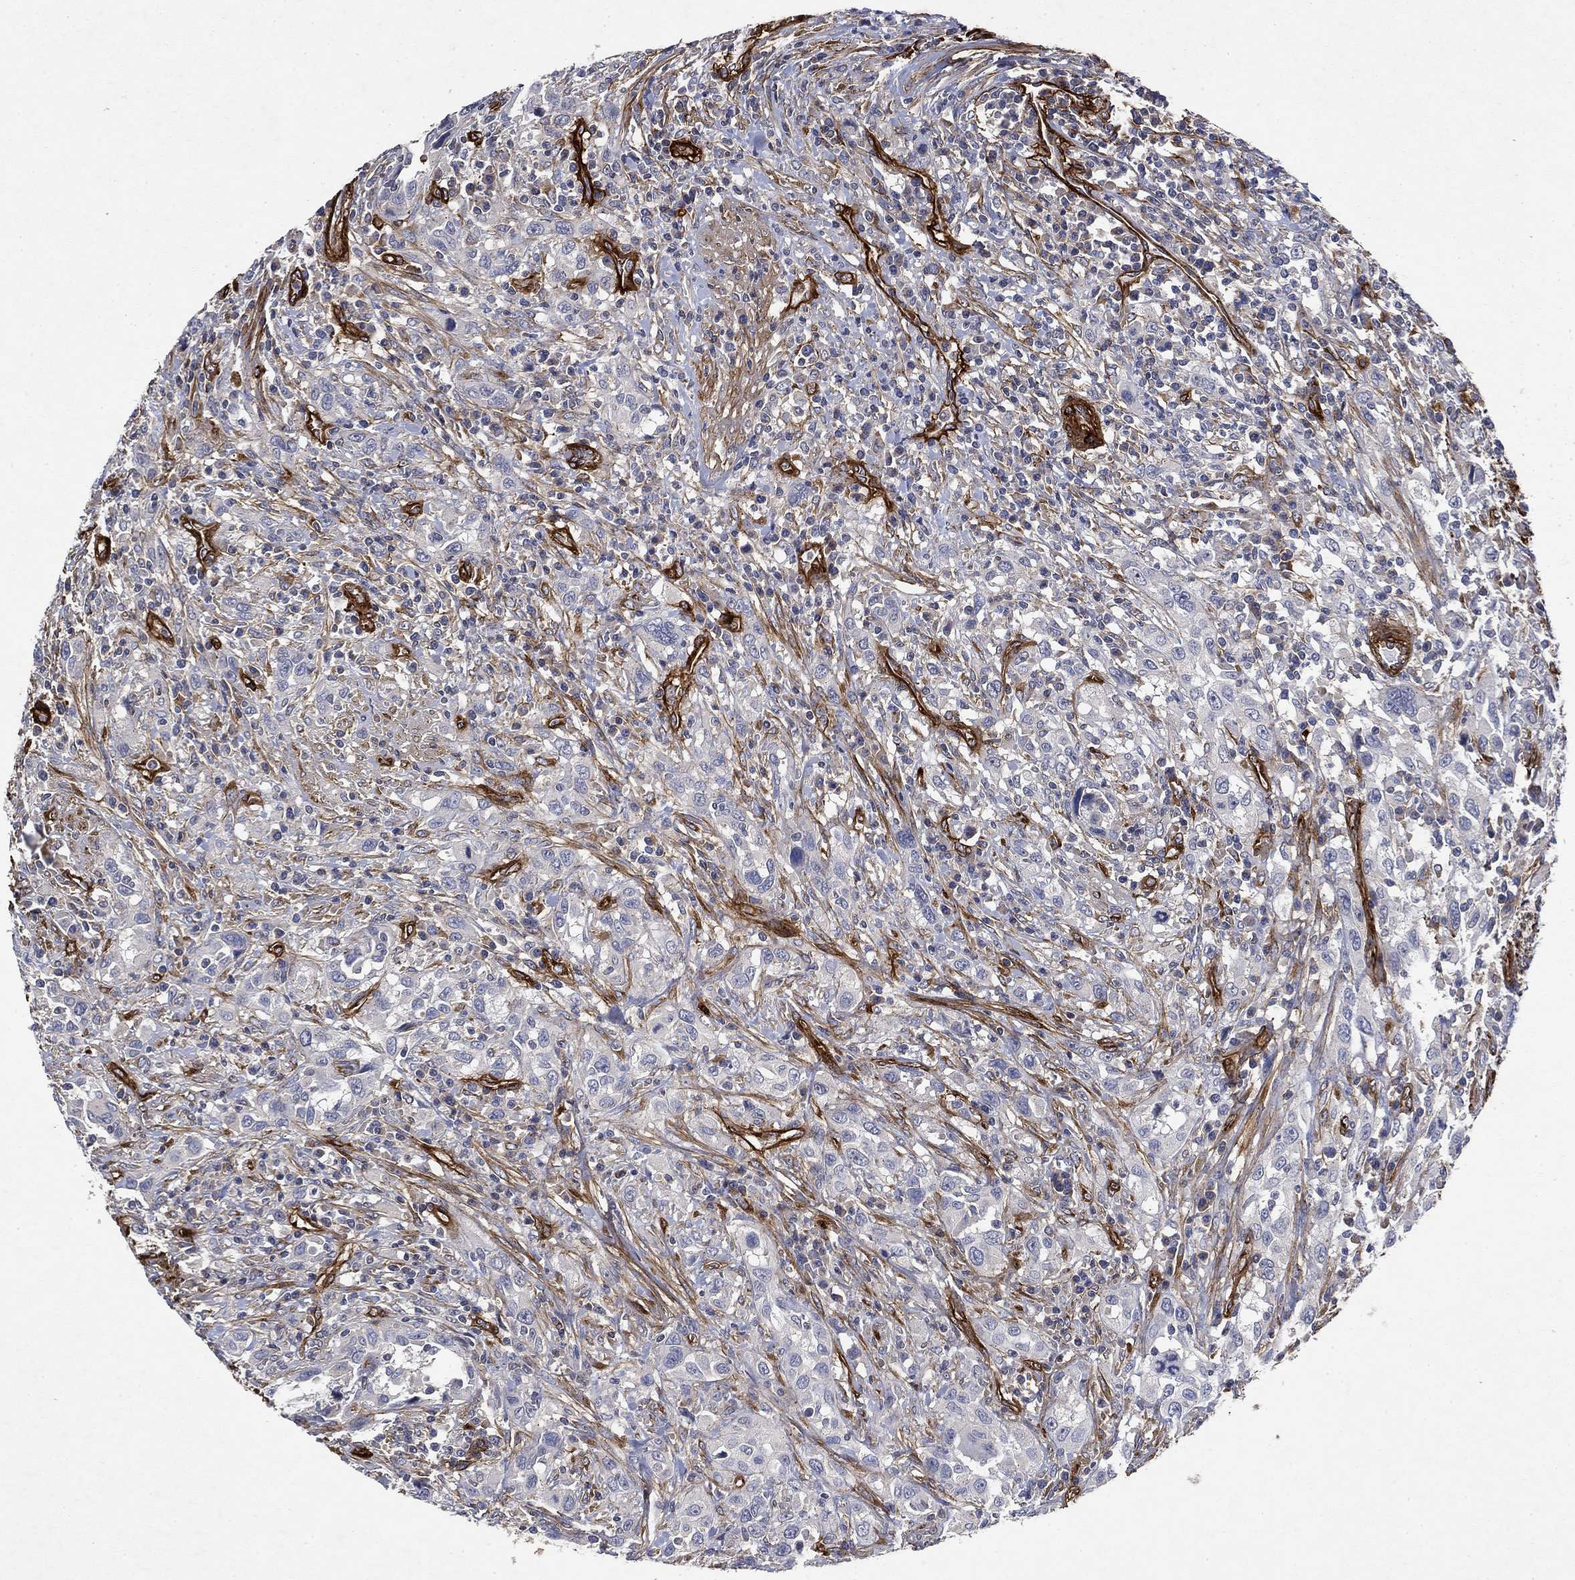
{"staining": {"intensity": "negative", "quantity": "none", "location": "none"}, "tissue": "urothelial cancer", "cell_type": "Tumor cells", "image_type": "cancer", "snomed": [{"axis": "morphology", "description": "Urothelial carcinoma, NOS"}, {"axis": "morphology", "description": "Urothelial carcinoma, High grade"}, {"axis": "topography", "description": "Urinary bladder"}], "caption": "Urothelial carcinoma (high-grade) was stained to show a protein in brown. There is no significant staining in tumor cells.", "gene": "COL4A2", "patient": {"sex": "female", "age": 64}}